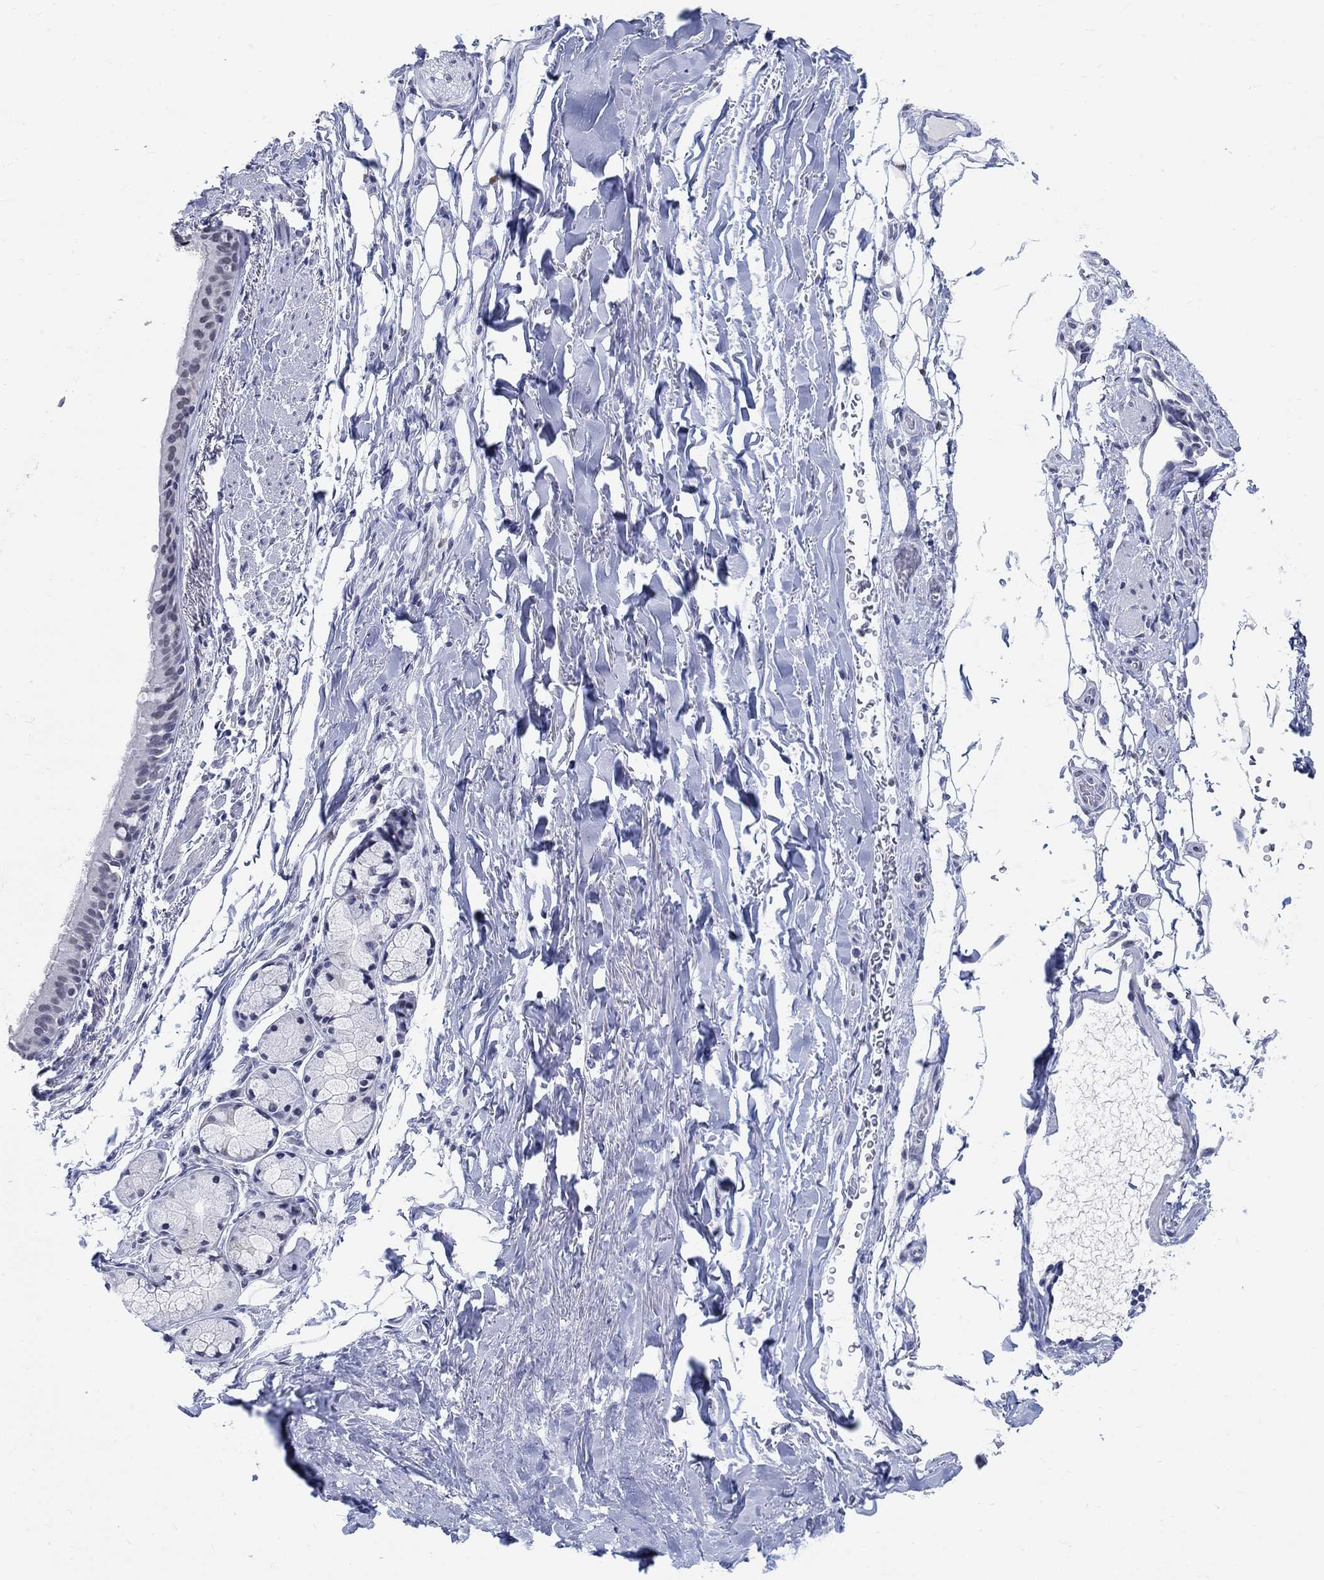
{"staining": {"intensity": "negative", "quantity": "none", "location": "none"}, "tissue": "bronchus", "cell_type": "Respiratory epithelial cells", "image_type": "normal", "snomed": [{"axis": "morphology", "description": "Normal tissue, NOS"}, {"axis": "morphology", "description": "Squamous cell carcinoma, NOS"}, {"axis": "topography", "description": "Bronchus"}, {"axis": "topography", "description": "Lung"}], "caption": "Immunohistochemical staining of benign bronchus reveals no significant staining in respiratory epithelial cells.", "gene": "ANKS1B", "patient": {"sex": "male", "age": 69}}